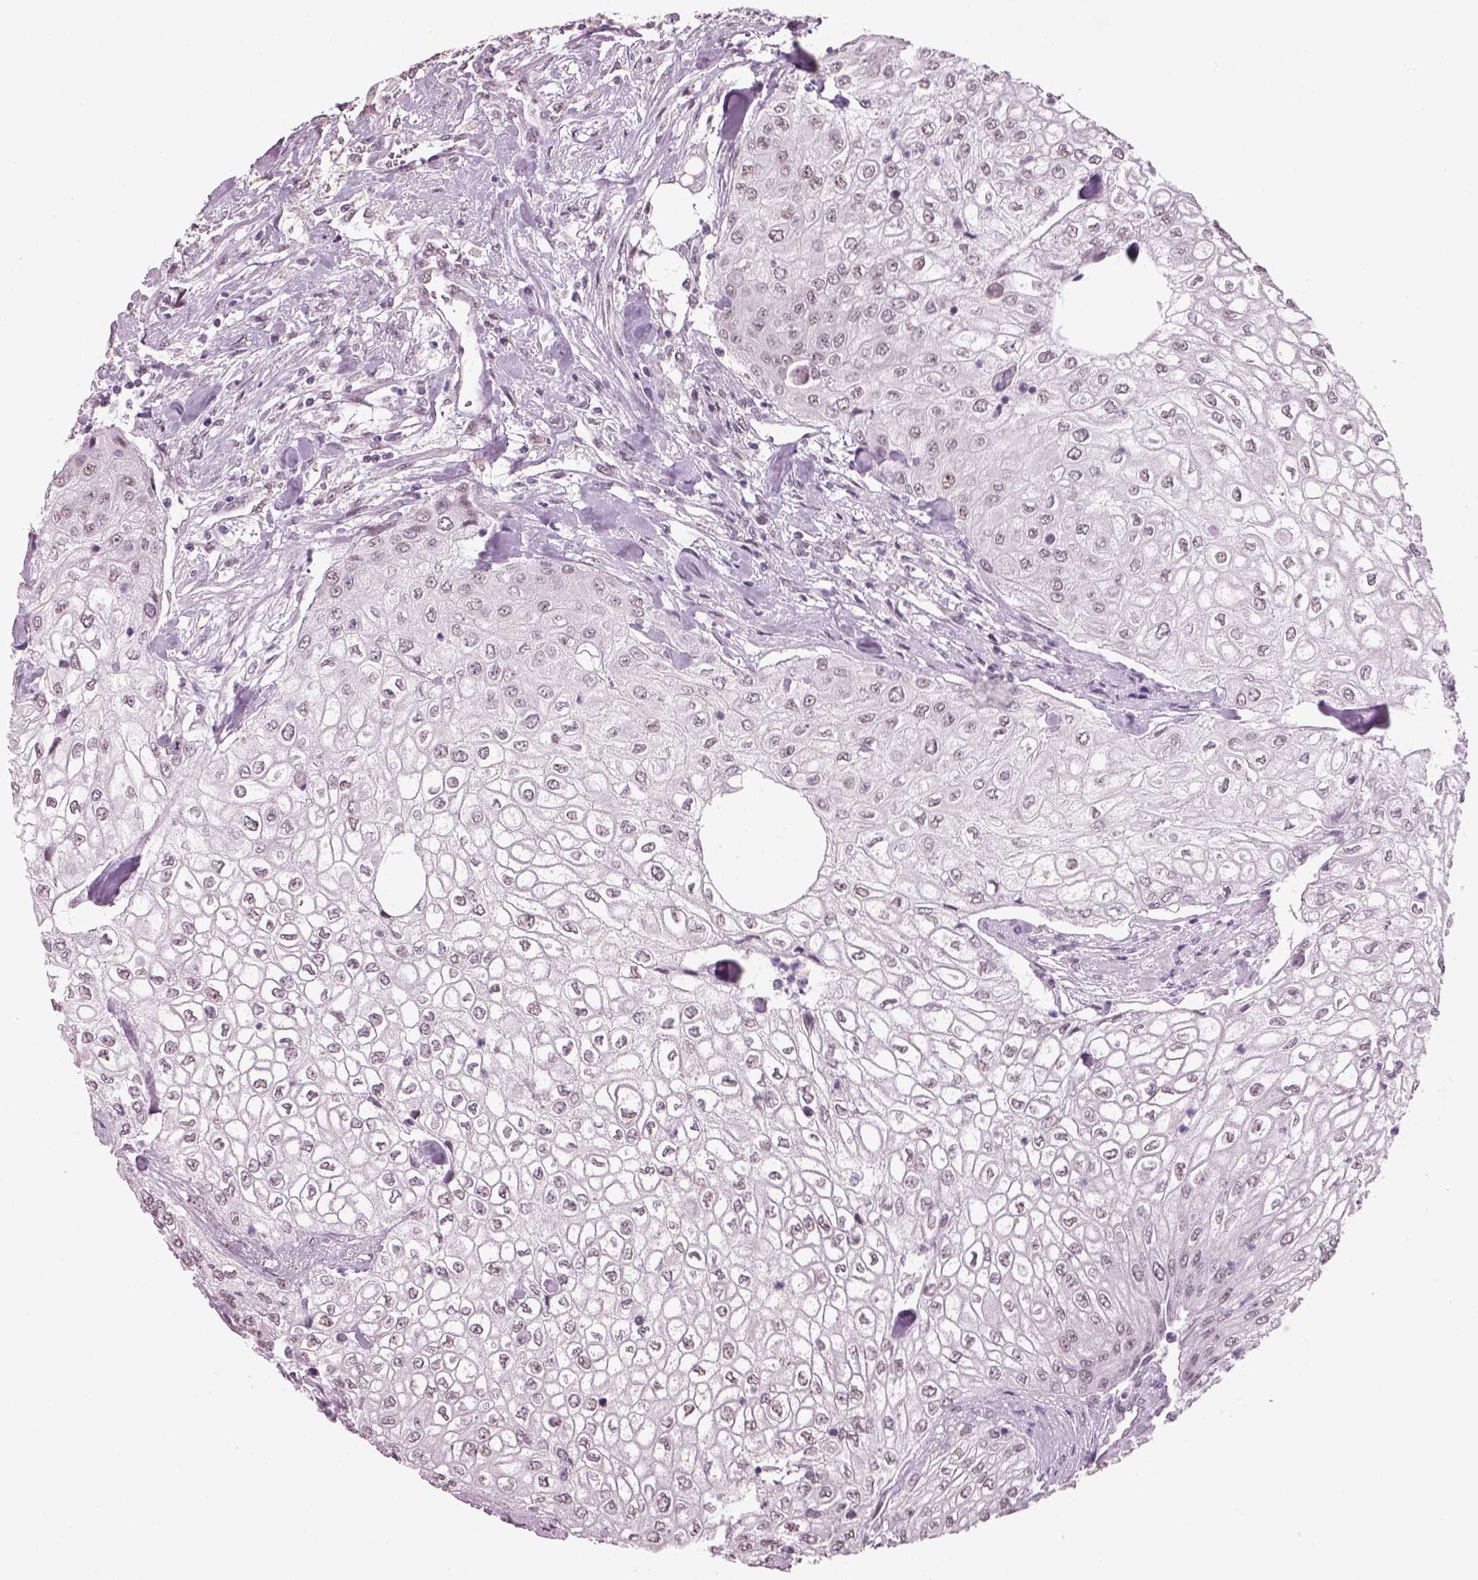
{"staining": {"intensity": "negative", "quantity": "none", "location": "none"}, "tissue": "urothelial cancer", "cell_type": "Tumor cells", "image_type": "cancer", "snomed": [{"axis": "morphology", "description": "Urothelial carcinoma, High grade"}, {"axis": "topography", "description": "Urinary bladder"}], "caption": "Protein analysis of high-grade urothelial carcinoma exhibits no significant positivity in tumor cells.", "gene": "NAT8", "patient": {"sex": "male", "age": 62}}